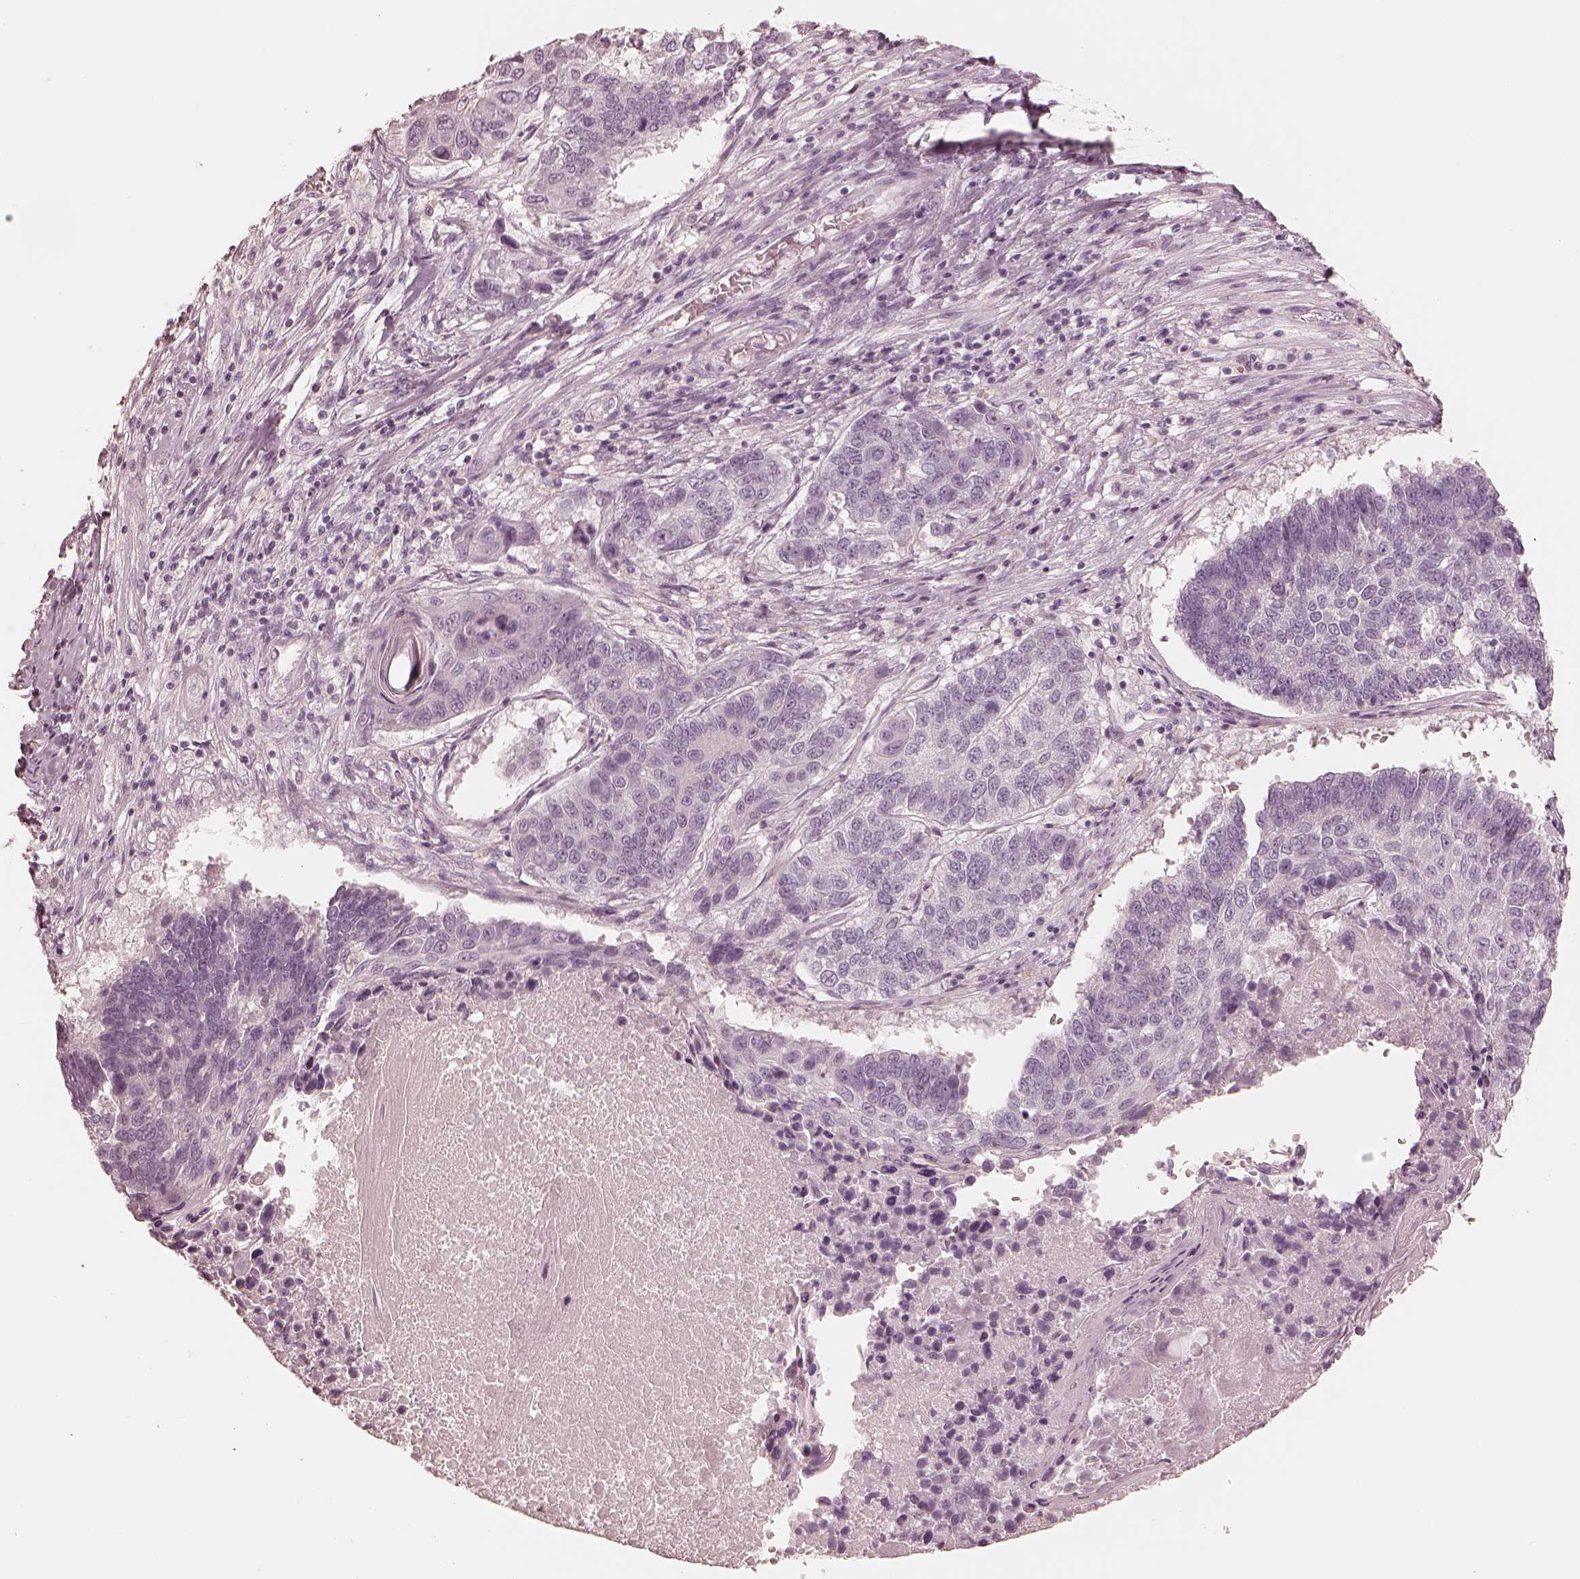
{"staining": {"intensity": "negative", "quantity": "none", "location": "none"}, "tissue": "lung cancer", "cell_type": "Tumor cells", "image_type": "cancer", "snomed": [{"axis": "morphology", "description": "Squamous cell carcinoma, NOS"}, {"axis": "topography", "description": "Lung"}], "caption": "Immunohistochemical staining of lung cancer (squamous cell carcinoma) demonstrates no significant expression in tumor cells. (DAB (3,3'-diaminobenzidine) immunohistochemistry (IHC) visualized using brightfield microscopy, high magnification).", "gene": "CALR3", "patient": {"sex": "male", "age": 73}}